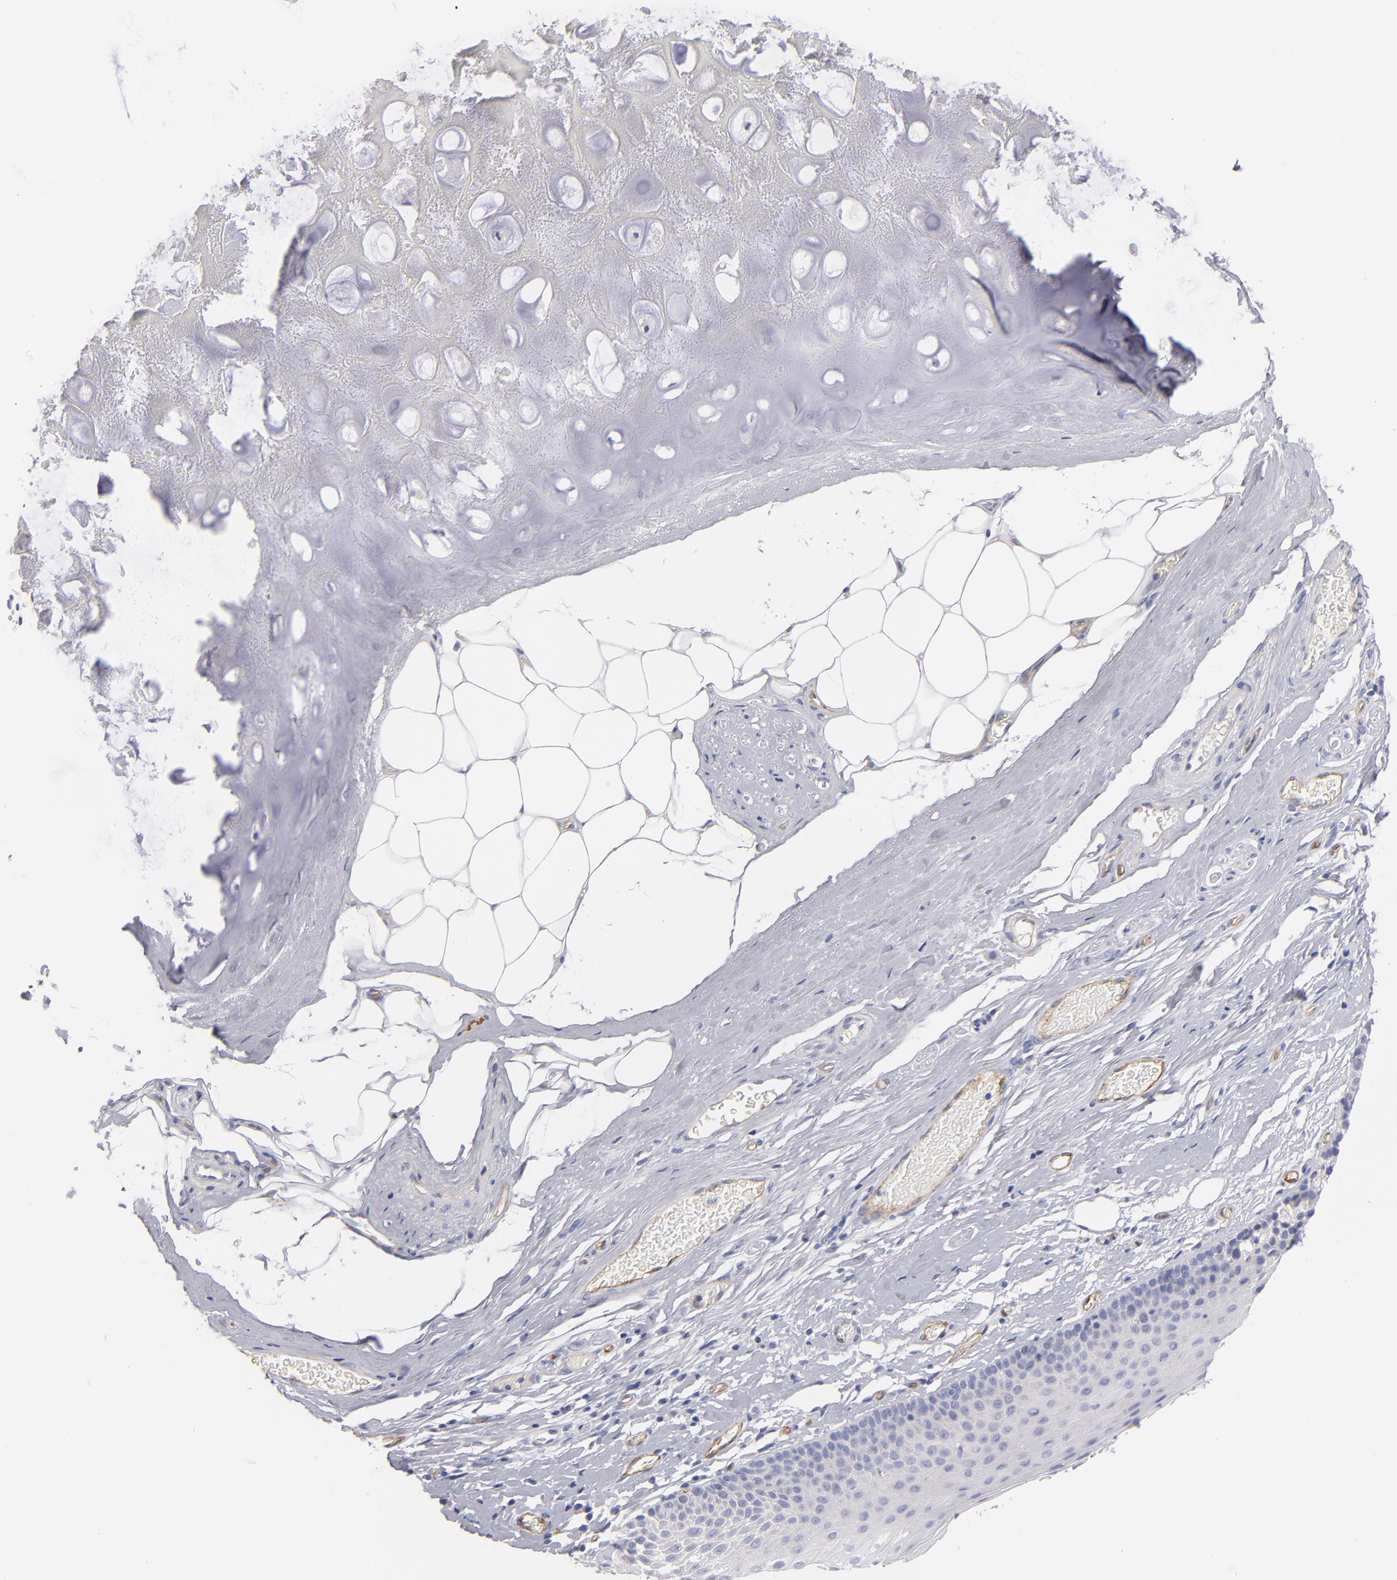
{"staining": {"intensity": "negative", "quantity": "none", "location": "none"}, "tissue": "nasopharynx", "cell_type": "Respiratory epithelial cells", "image_type": "normal", "snomed": [{"axis": "morphology", "description": "Normal tissue, NOS"}, {"axis": "topography", "description": "Nasopharynx"}], "caption": "The immunohistochemistry photomicrograph has no significant staining in respiratory epithelial cells of nasopharynx. (DAB (3,3'-diaminobenzidine) IHC visualized using brightfield microscopy, high magnification).", "gene": "PLVAP", "patient": {"sex": "male", "age": 56}}